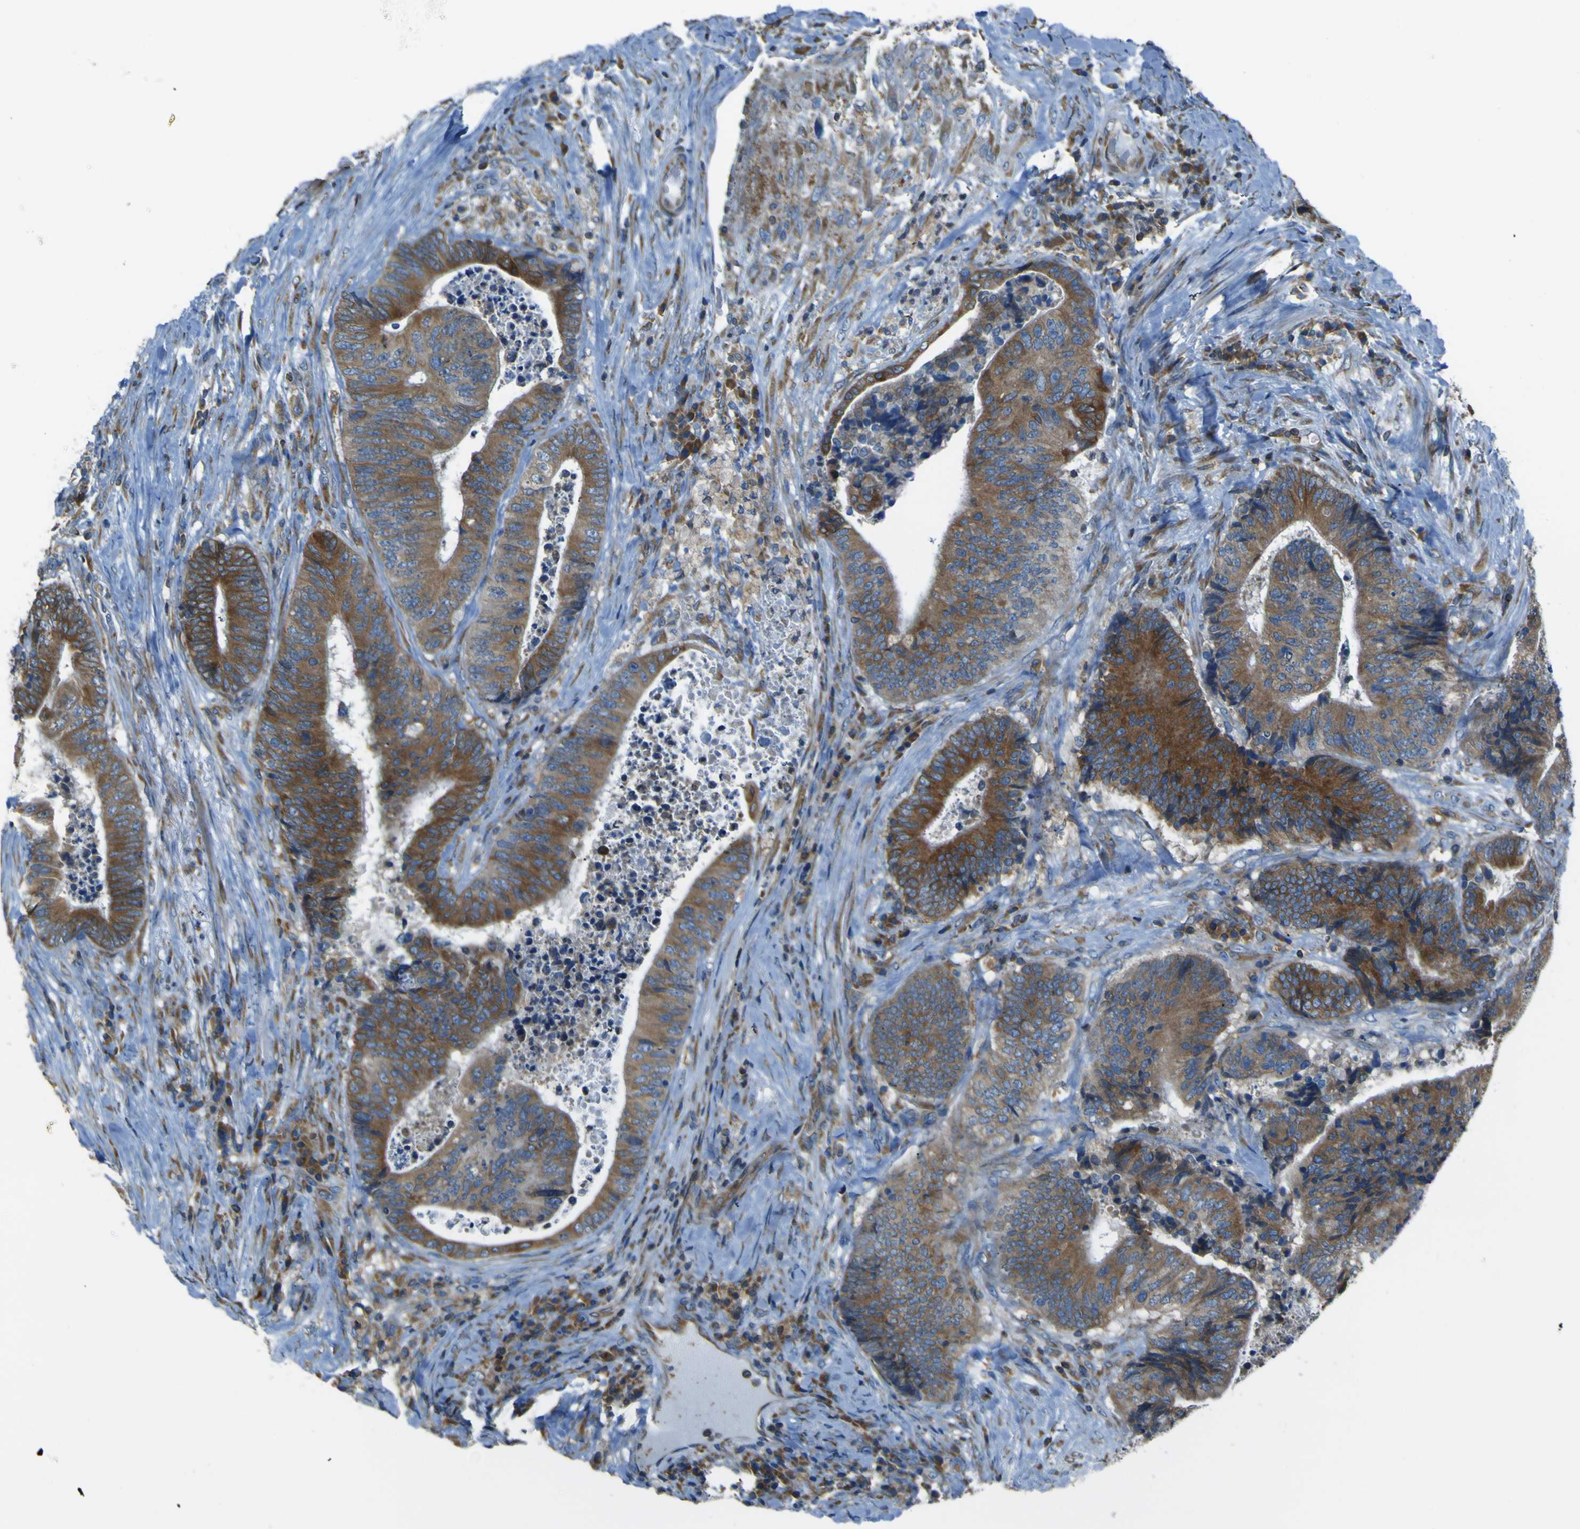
{"staining": {"intensity": "strong", "quantity": ">75%", "location": "cytoplasmic/membranous"}, "tissue": "colorectal cancer", "cell_type": "Tumor cells", "image_type": "cancer", "snomed": [{"axis": "morphology", "description": "Adenocarcinoma, NOS"}, {"axis": "topography", "description": "Rectum"}], "caption": "A brown stain shows strong cytoplasmic/membranous expression of a protein in human colorectal adenocarcinoma tumor cells. (Stains: DAB in brown, nuclei in blue, Microscopy: brightfield microscopy at high magnification).", "gene": "STIM1", "patient": {"sex": "male", "age": 72}}